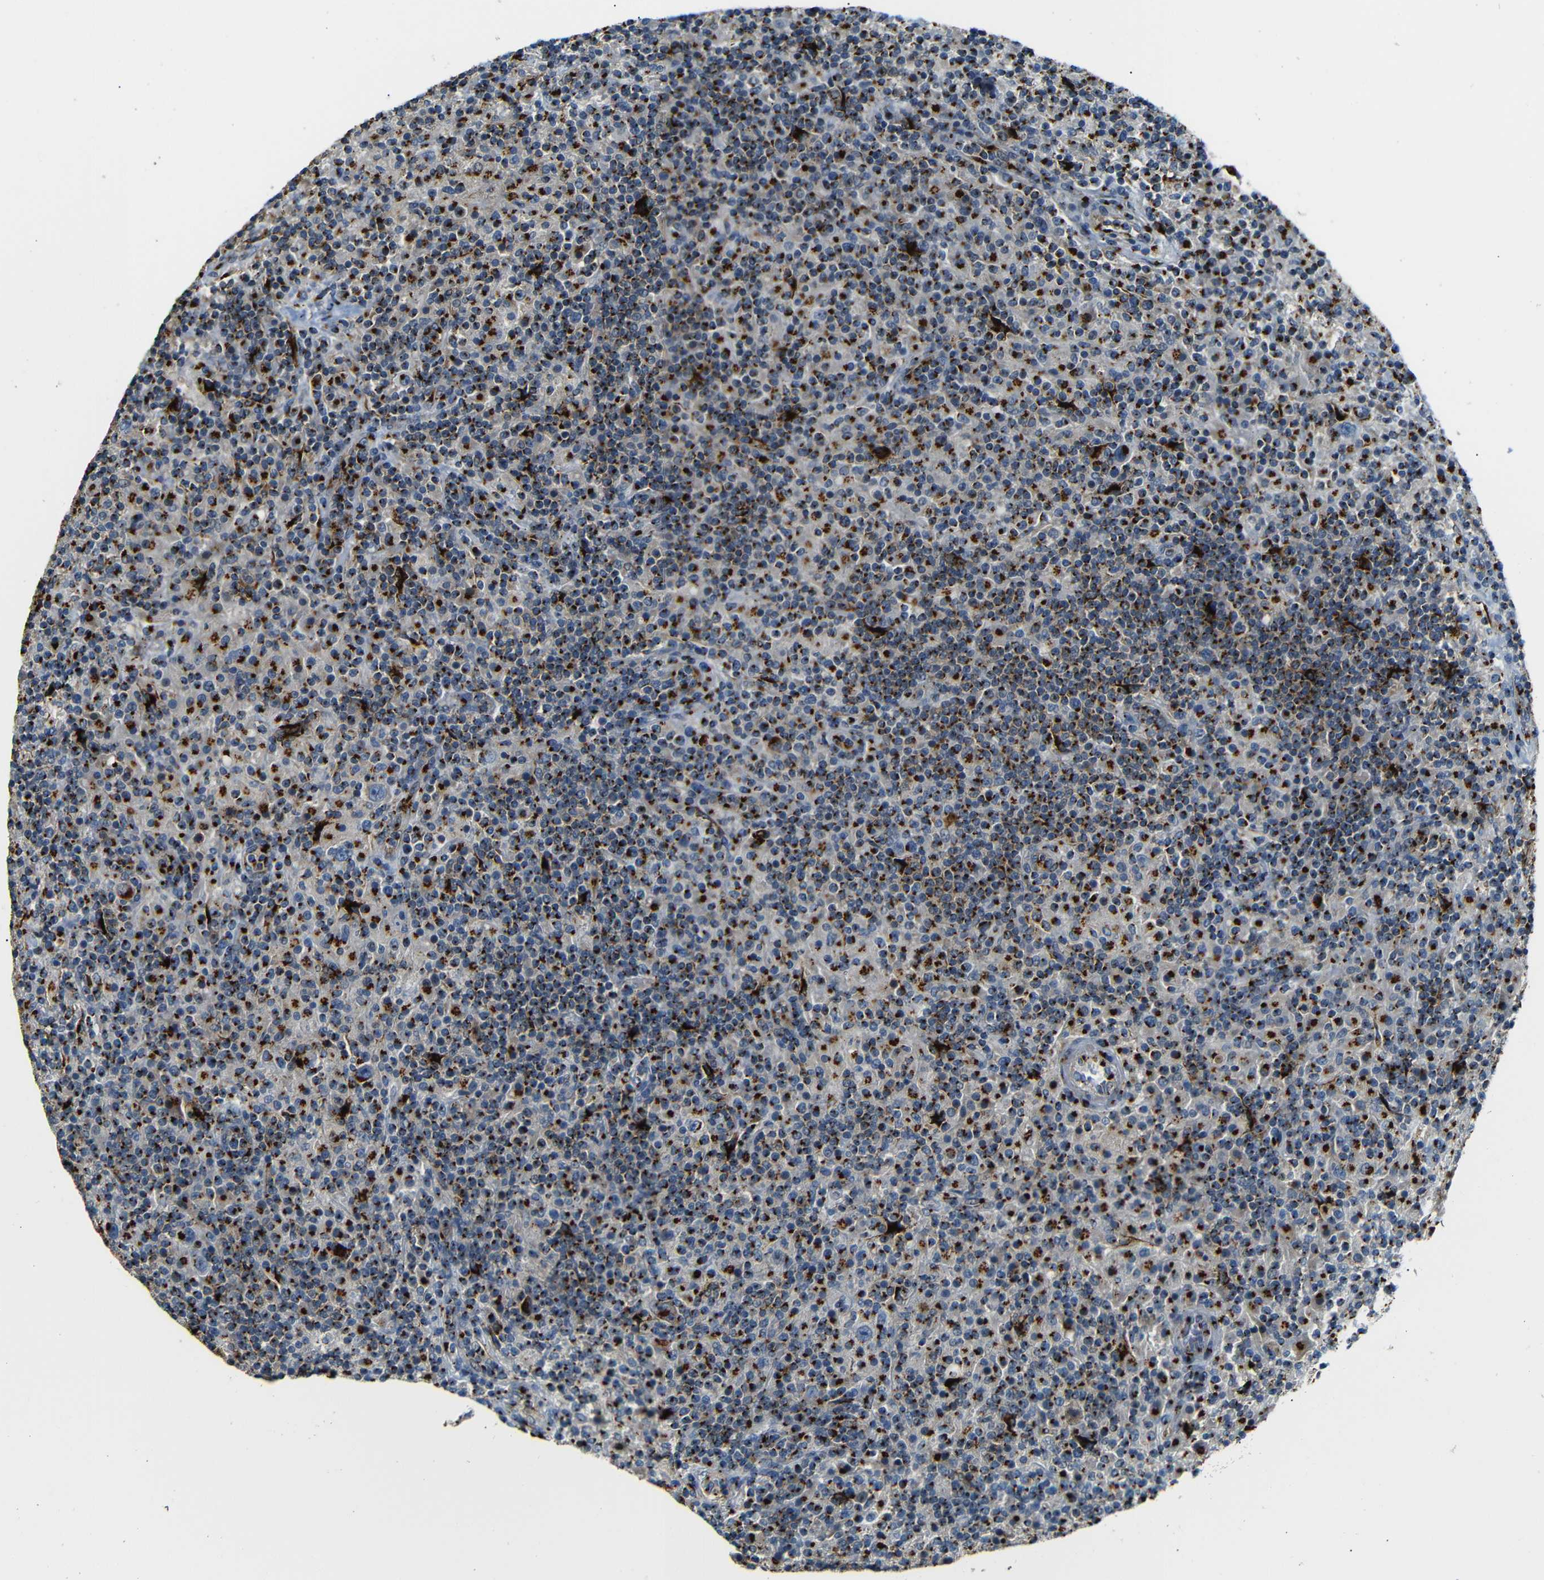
{"staining": {"intensity": "strong", "quantity": ">75%", "location": "cytoplasmic/membranous"}, "tissue": "lymphoma", "cell_type": "Tumor cells", "image_type": "cancer", "snomed": [{"axis": "morphology", "description": "Hodgkin's disease, NOS"}, {"axis": "topography", "description": "Lymph node"}], "caption": "This is a photomicrograph of IHC staining of lymphoma, which shows strong expression in the cytoplasmic/membranous of tumor cells.", "gene": "TGOLN2", "patient": {"sex": "male", "age": 70}}